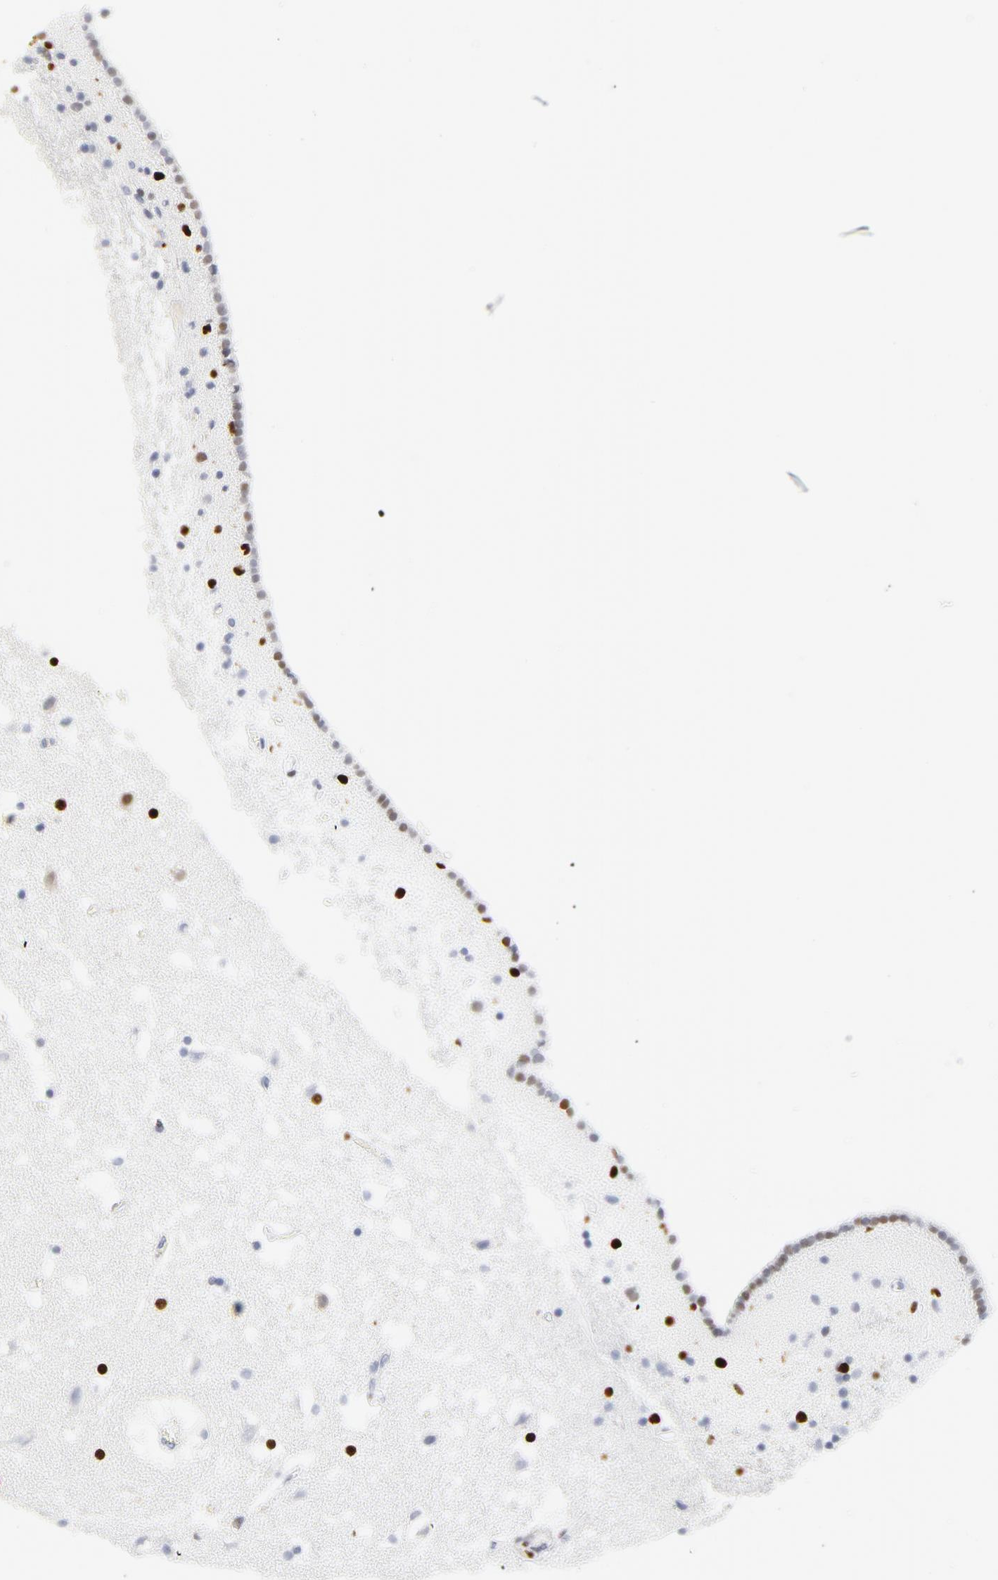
{"staining": {"intensity": "strong", "quantity": "<25%", "location": "nuclear"}, "tissue": "caudate", "cell_type": "Glial cells", "image_type": "normal", "snomed": [{"axis": "morphology", "description": "Normal tissue, NOS"}, {"axis": "topography", "description": "Lateral ventricle wall"}], "caption": "Immunohistochemistry staining of benign caudate, which reveals medium levels of strong nuclear positivity in approximately <25% of glial cells indicating strong nuclear protein staining. The staining was performed using DAB (brown) for protein detection and nuclei were counterstained in hematoxylin (blue).", "gene": "SMARCC2", "patient": {"sex": "male", "age": 45}}